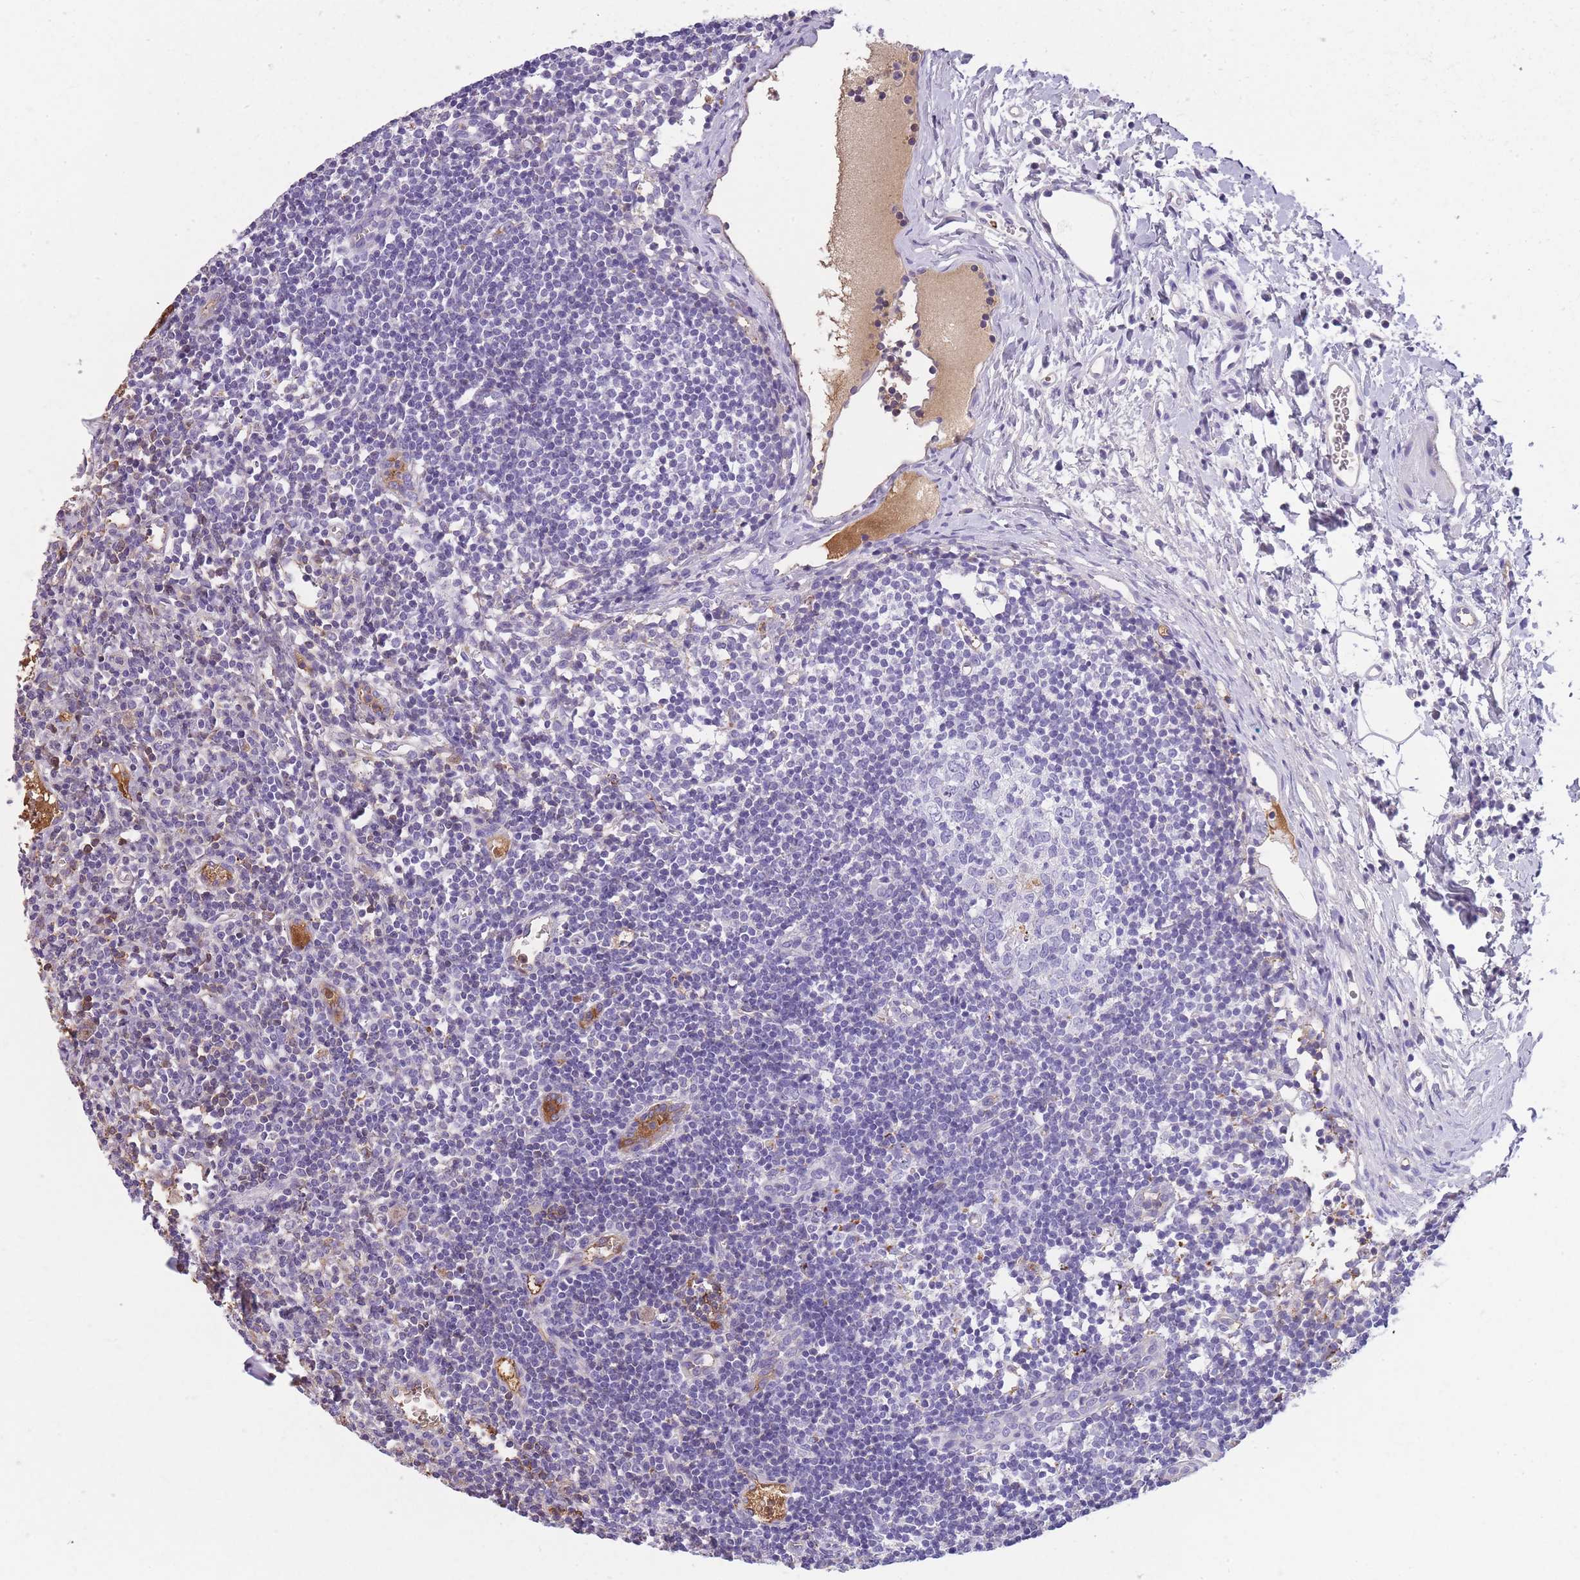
{"staining": {"intensity": "negative", "quantity": "none", "location": "none"}, "tissue": "lymph node", "cell_type": "Germinal center cells", "image_type": "normal", "snomed": [{"axis": "morphology", "description": "Normal tissue, NOS"}, {"axis": "topography", "description": "Lymph node"}], "caption": "This is a photomicrograph of immunohistochemistry (IHC) staining of benign lymph node, which shows no positivity in germinal center cells. Brightfield microscopy of IHC stained with DAB (brown) and hematoxylin (blue), captured at high magnification.", "gene": "GNAT1", "patient": {"sex": "female", "age": 37}}